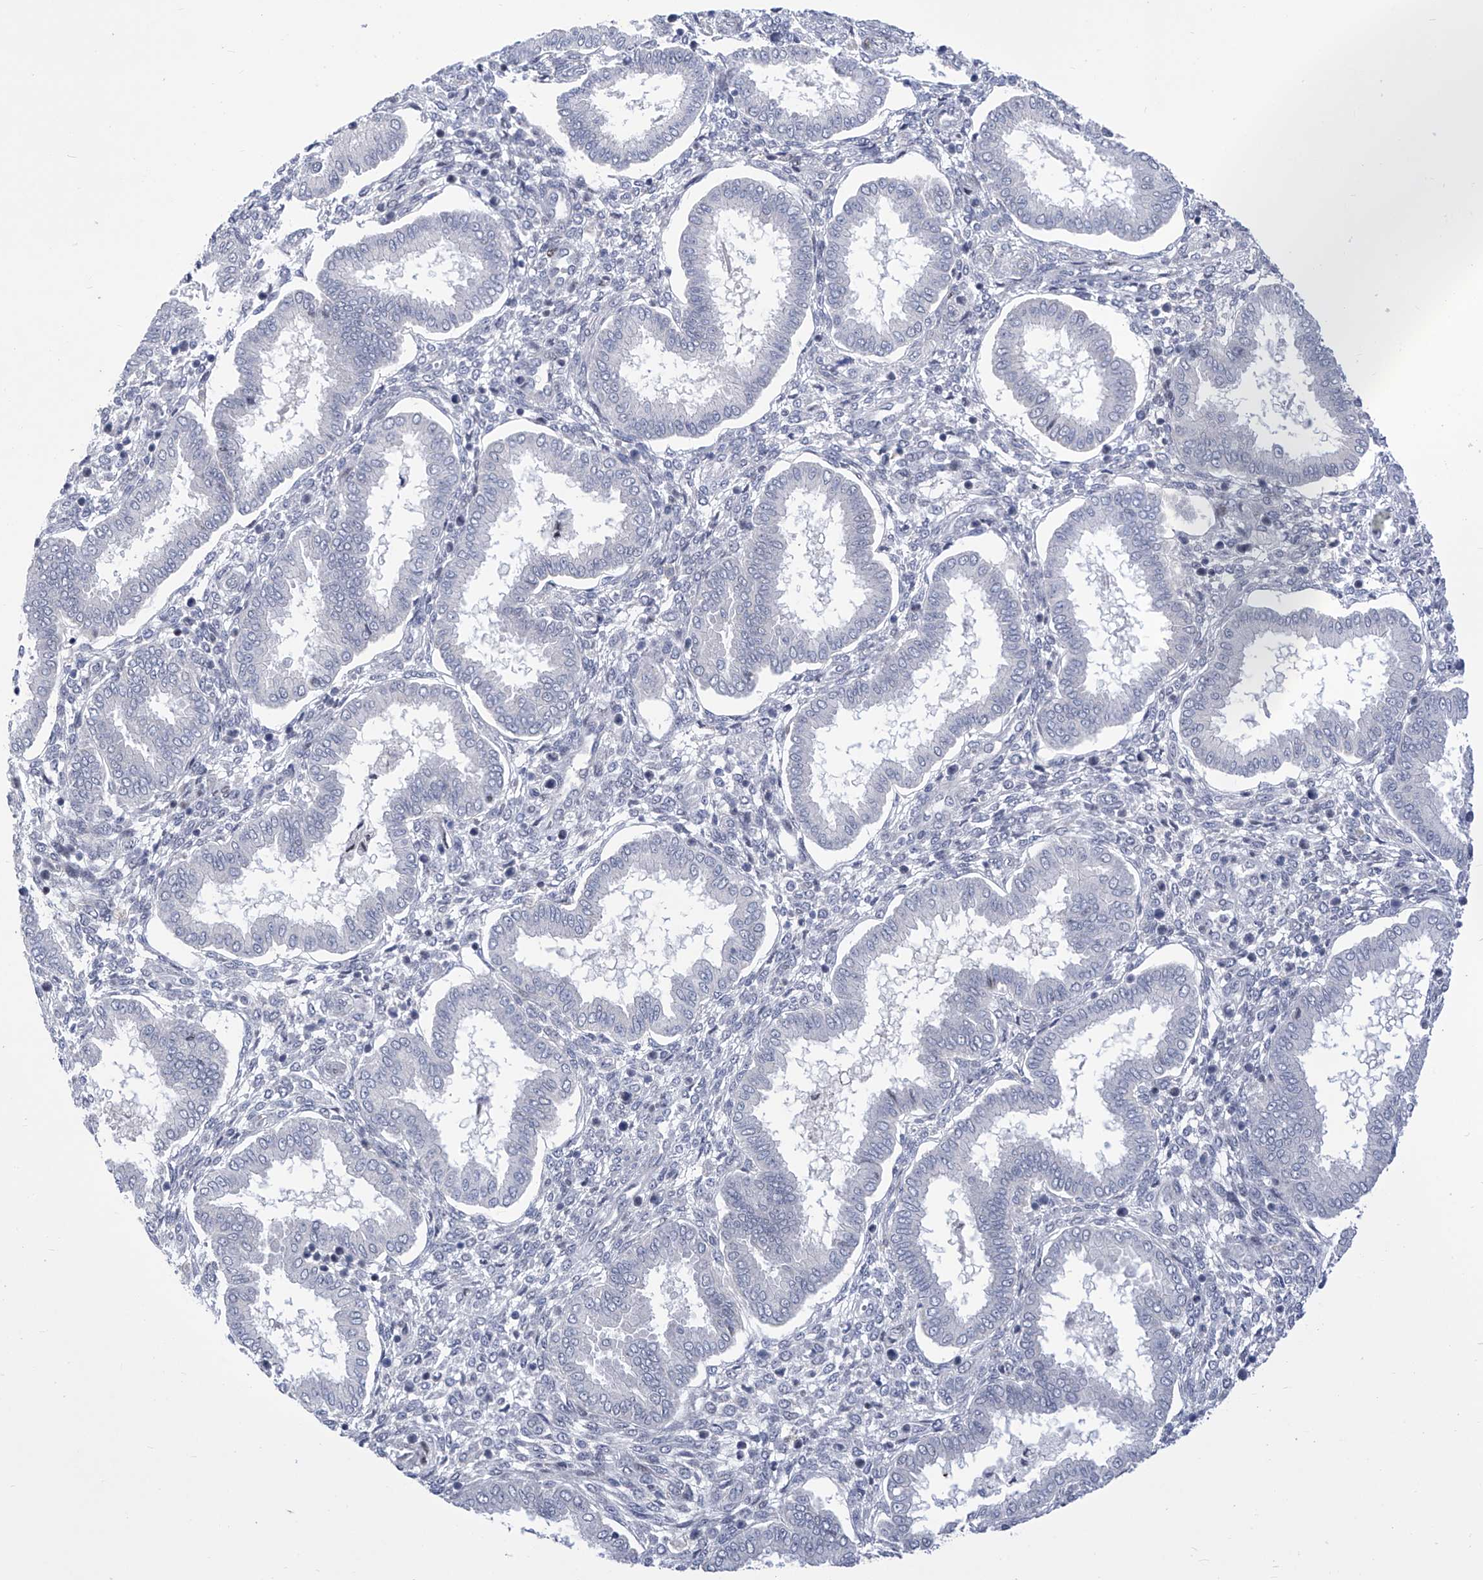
{"staining": {"intensity": "negative", "quantity": "none", "location": "none"}, "tissue": "endometrium", "cell_type": "Cells in endometrial stroma", "image_type": "normal", "snomed": [{"axis": "morphology", "description": "Normal tissue, NOS"}, {"axis": "topography", "description": "Endometrium"}], "caption": "A high-resolution image shows immunohistochemistry staining of normal endometrium, which shows no significant expression in cells in endometrial stroma.", "gene": "NUFIP1", "patient": {"sex": "female", "age": 24}}